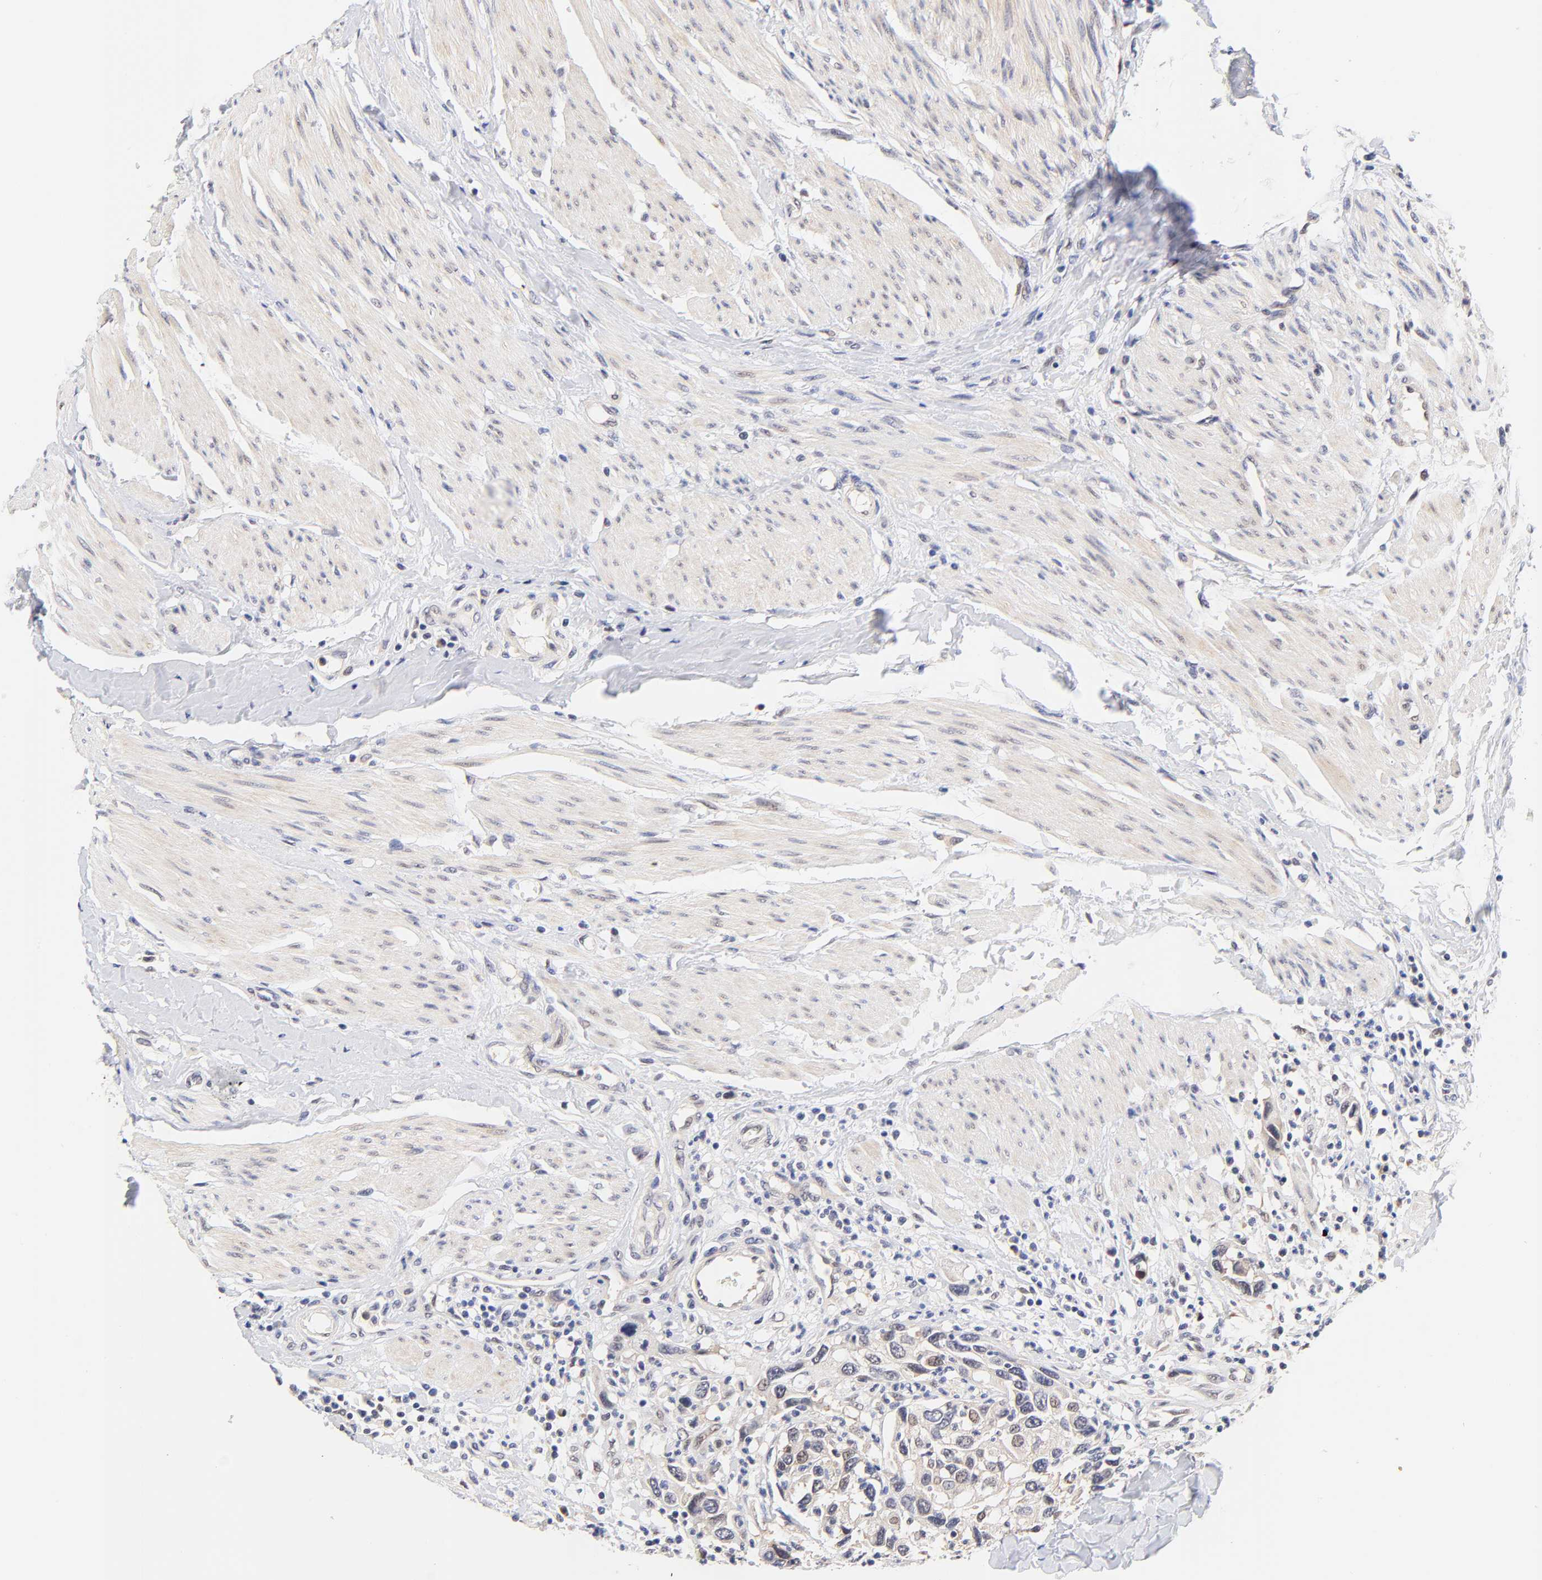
{"staining": {"intensity": "weak", "quantity": "25%-75%", "location": "nuclear"}, "tissue": "urothelial cancer", "cell_type": "Tumor cells", "image_type": "cancer", "snomed": [{"axis": "morphology", "description": "Urothelial carcinoma, High grade"}, {"axis": "topography", "description": "Urinary bladder"}], "caption": "Protein expression analysis of human urothelial cancer reveals weak nuclear staining in about 25%-75% of tumor cells.", "gene": "TXNL1", "patient": {"sex": "male", "age": 66}}